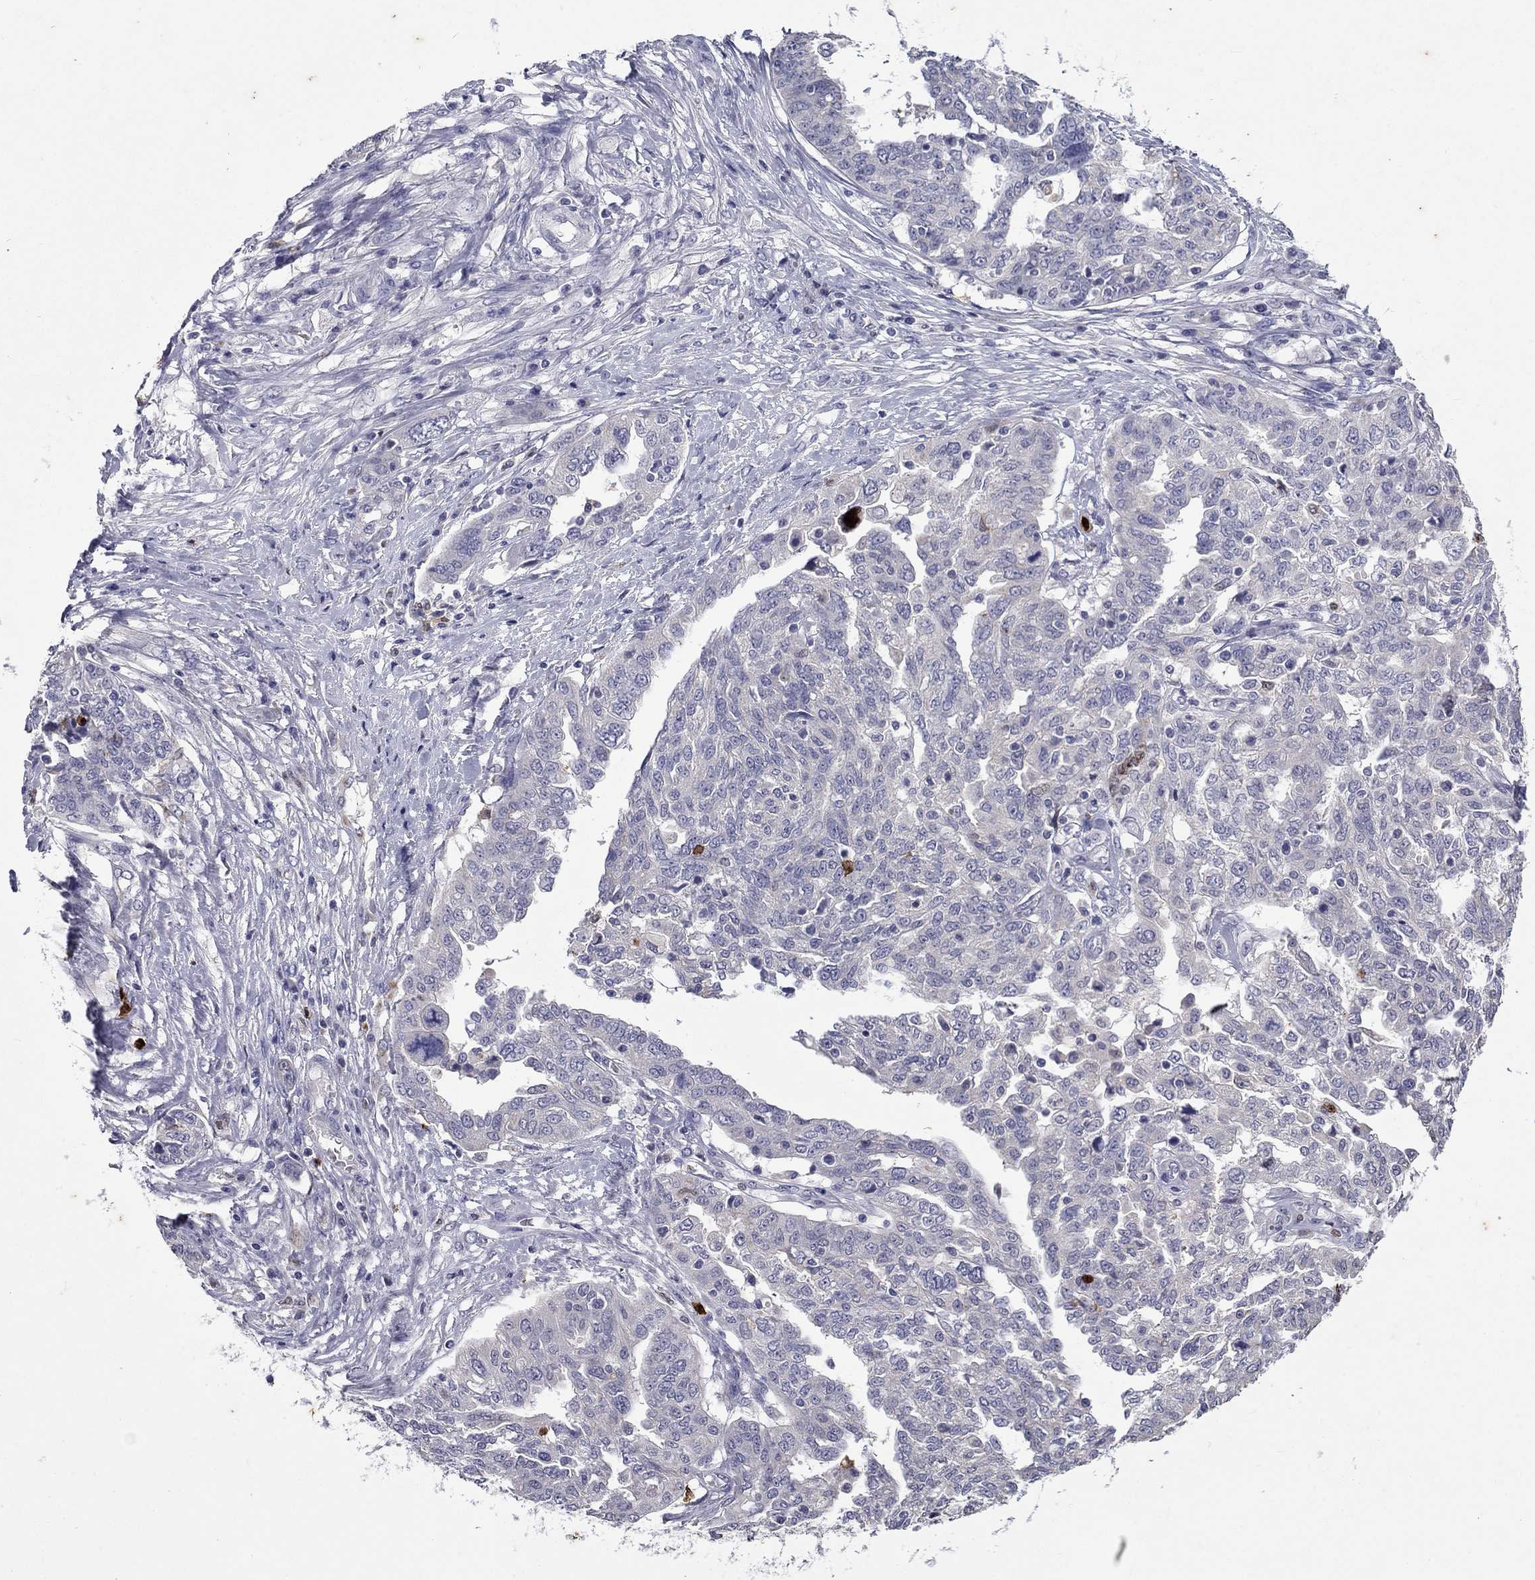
{"staining": {"intensity": "negative", "quantity": "none", "location": "none"}, "tissue": "ovarian cancer", "cell_type": "Tumor cells", "image_type": "cancer", "snomed": [{"axis": "morphology", "description": "Cystadenocarcinoma, serous, NOS"}, {"axis": "topography", "description": "Ovary"}], "caption": "Tumor cells are negative for brown protein staining in ovarian cancer.", "gene": "IRF5", "patient": {"sex": "female", "age": 67}}